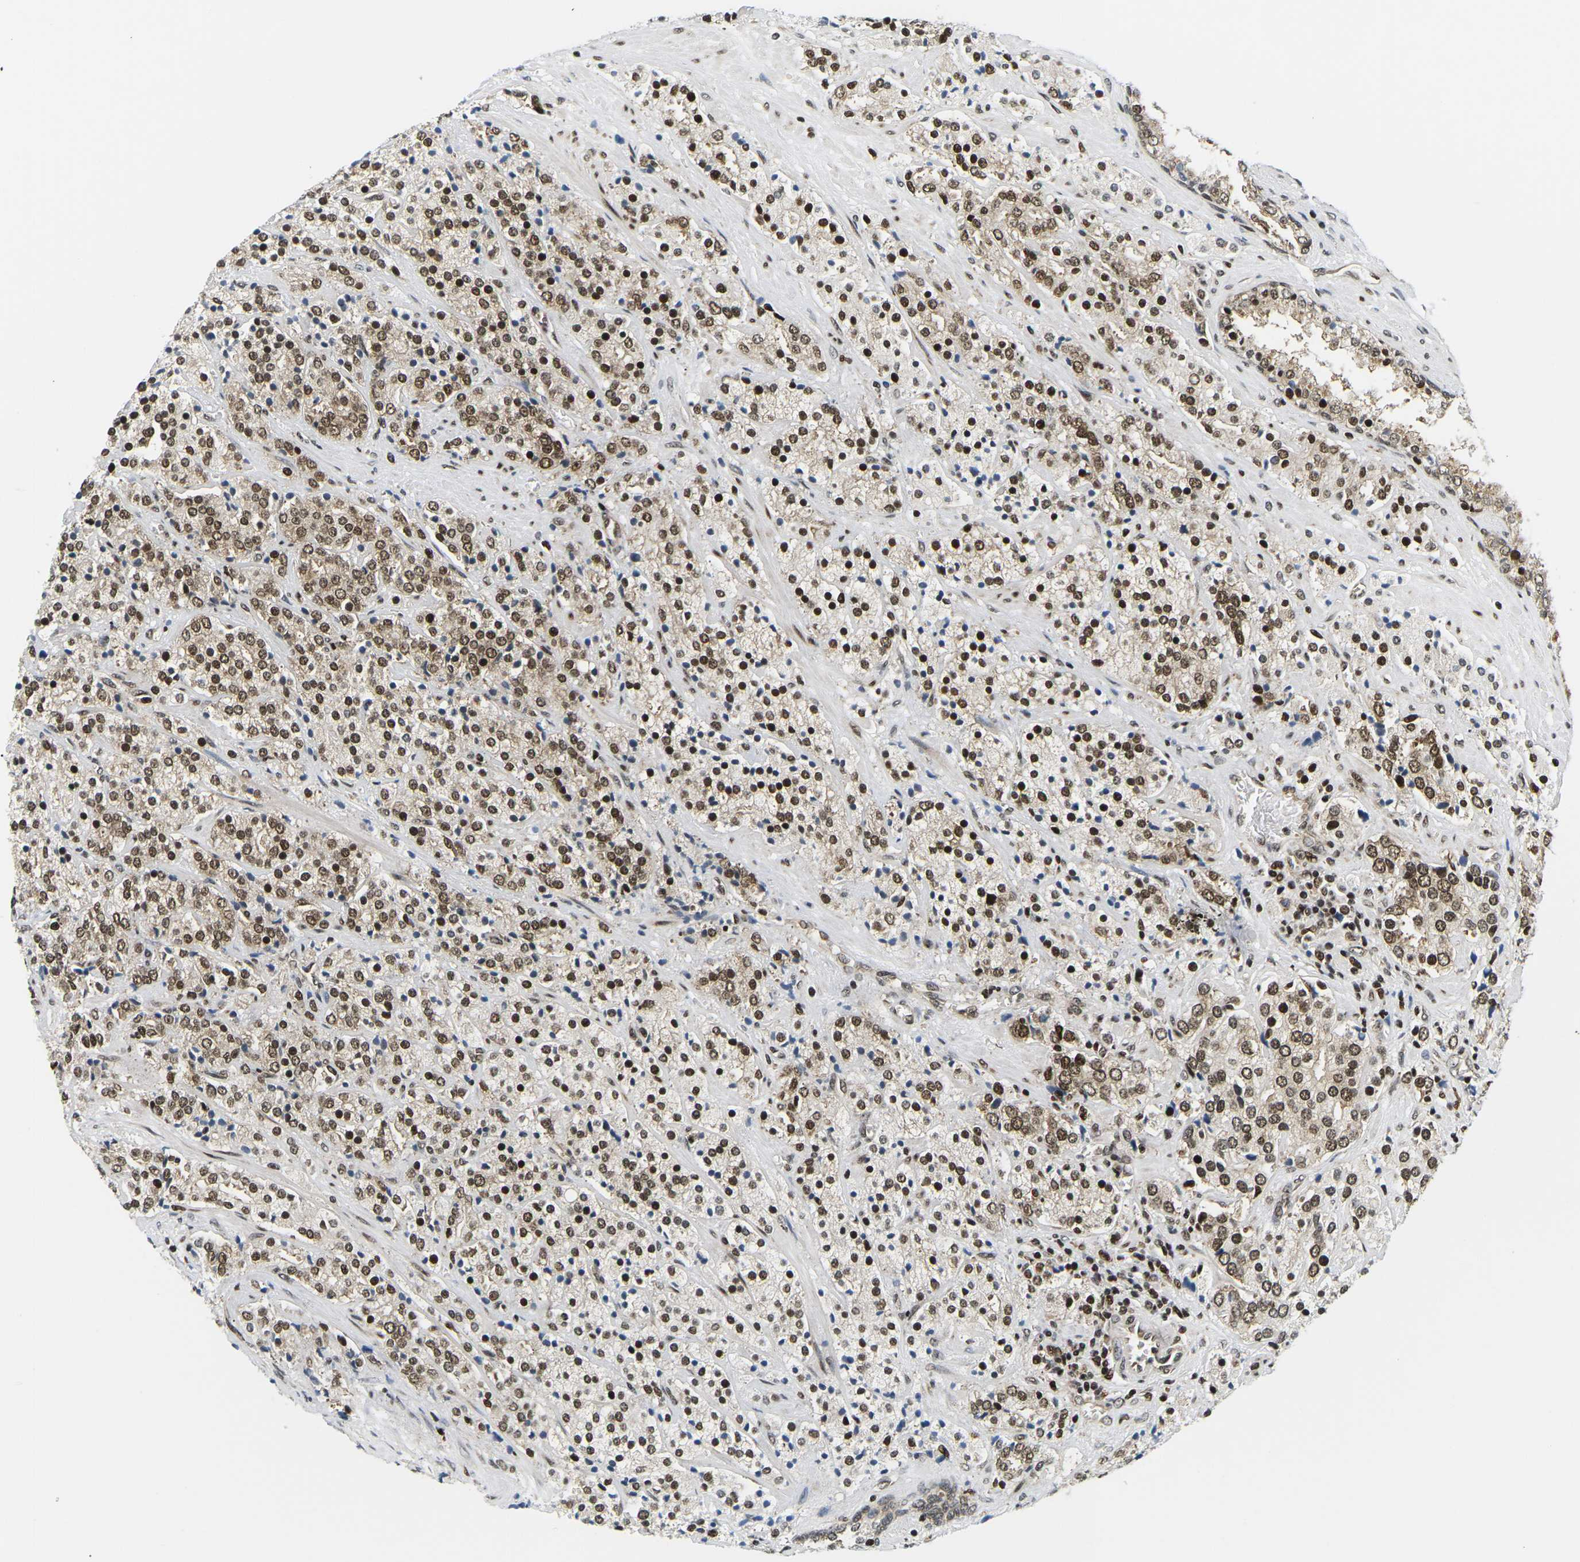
{"staining": {"intensity": "moderate", "quantity": ">75%", "location": "nuclear"}, "tissue": "prostate cancer", "cell_type": "Tumor cells", "image_type": "cancer", "snomed": [{"axis": "morphology", "description": "Adenocarcinoma, High grade"}, {"axis": "topography", "description": "Prostate"}], "caption": "A brown stain labels moderate nuclear positivity of a protein in prostate cancer tumor cells. The staining is performed using DAB brown chromogen to label protein expression. The nuclei are counter-stained blue using hematoxylin.", "gene": "CELF1", "patient": {"sex": "male", "age": 71}}